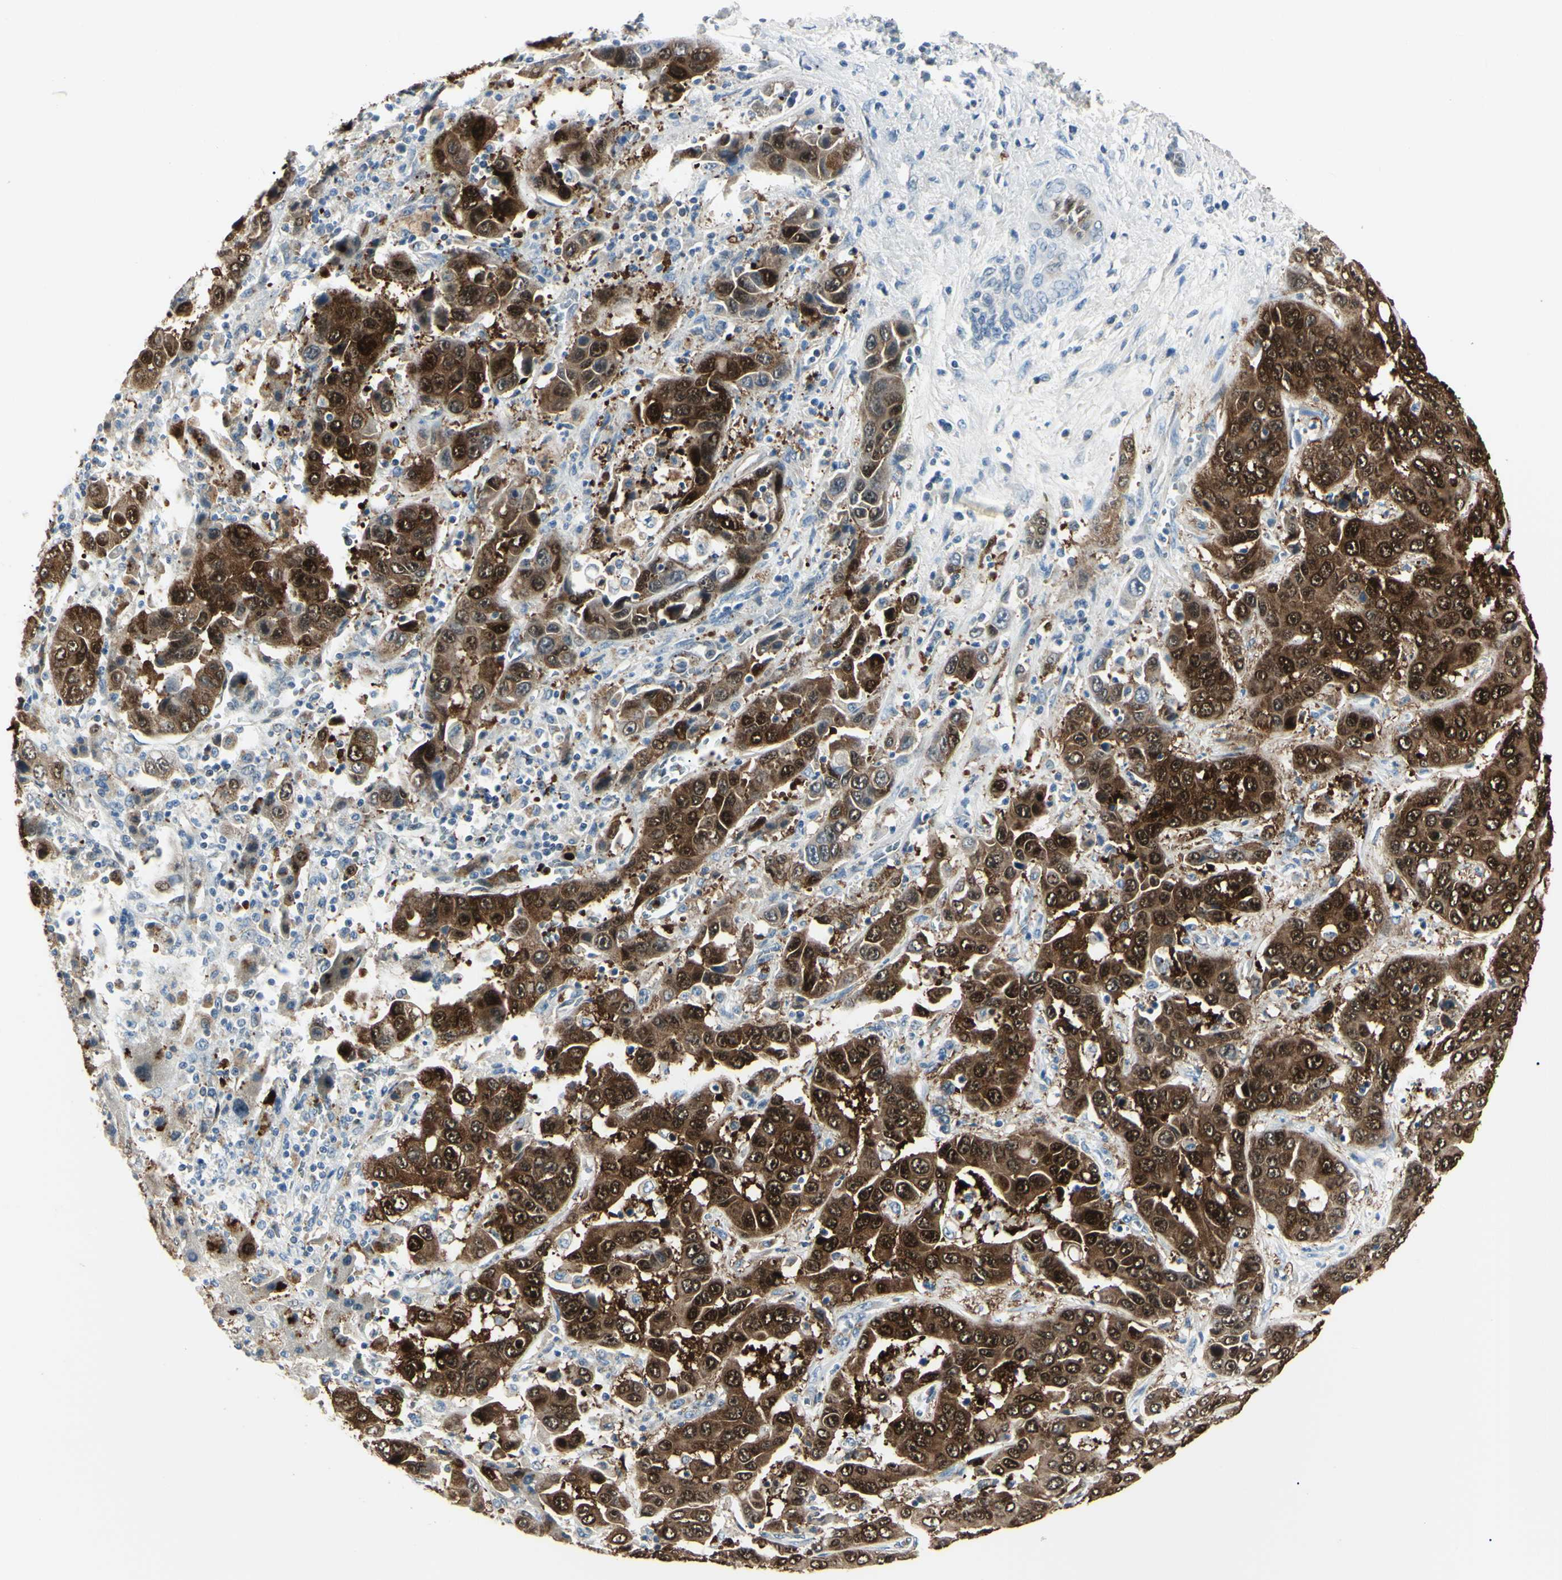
{"staining": {"intensity": "strong", "quantity": ">75%", "location": "cytoplasmic/membranous,nuclear"}, "tissue": "liver cancer", "cell_type": "Tumor cells", "image_type": "cancer", "snomed": [{"axis": "morphology", "description": "Cholangiocarcinoma"}, {"axis": "topography", "description": "Liver"}], "caption": "The micrograph demonstrates immunohistochemical staining of liver cancer. There is strong cytoplasmic/membranous and nuclear positivity is identified in approximately >75% of tumor cells.", "gene": "AKR1C3", "patient": {"sex": "female", "age": 52}}